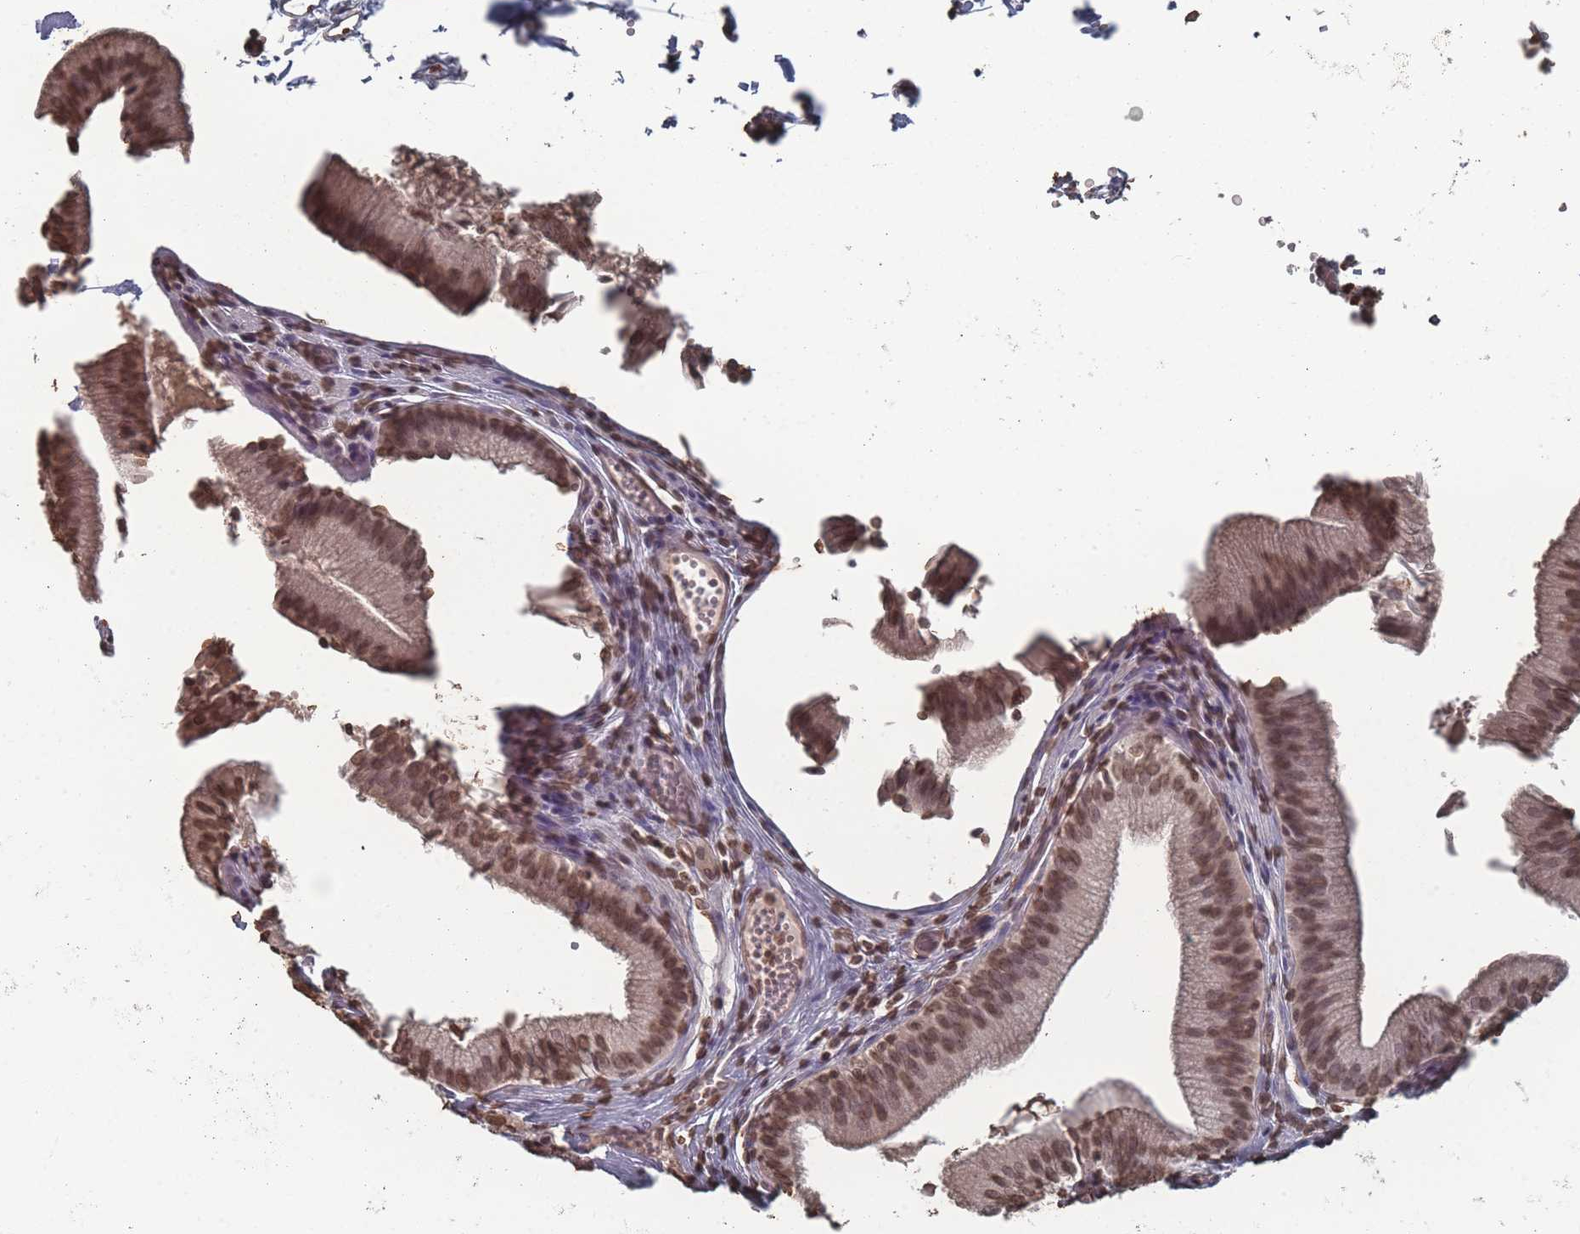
{"staining": {"intensity": "moderate", "quantity": ">75%", "location": "nuclear"}, "tissue": "gallbladder", "cell_type": "Glandular cells", "image_type": "normal", "snomed": [{"axis": "morphology", "description": "Normal tissue, NOS"}, {"axis": "topography", "description": "Gallbladder"}, {"axis": "topography", "description": "Peripheral nerve tissue"}], "caption": "Glandular cells show medium levels of moderate nuclear staining in approximately >75% of cells in benign human gallbladder. Immunohistochemistry (ihc) stains the protein of interest in brown and the nuclei are stained blue.", "gene": "PLEKHG5", "patient": {"sex": "male", "age": 17}}